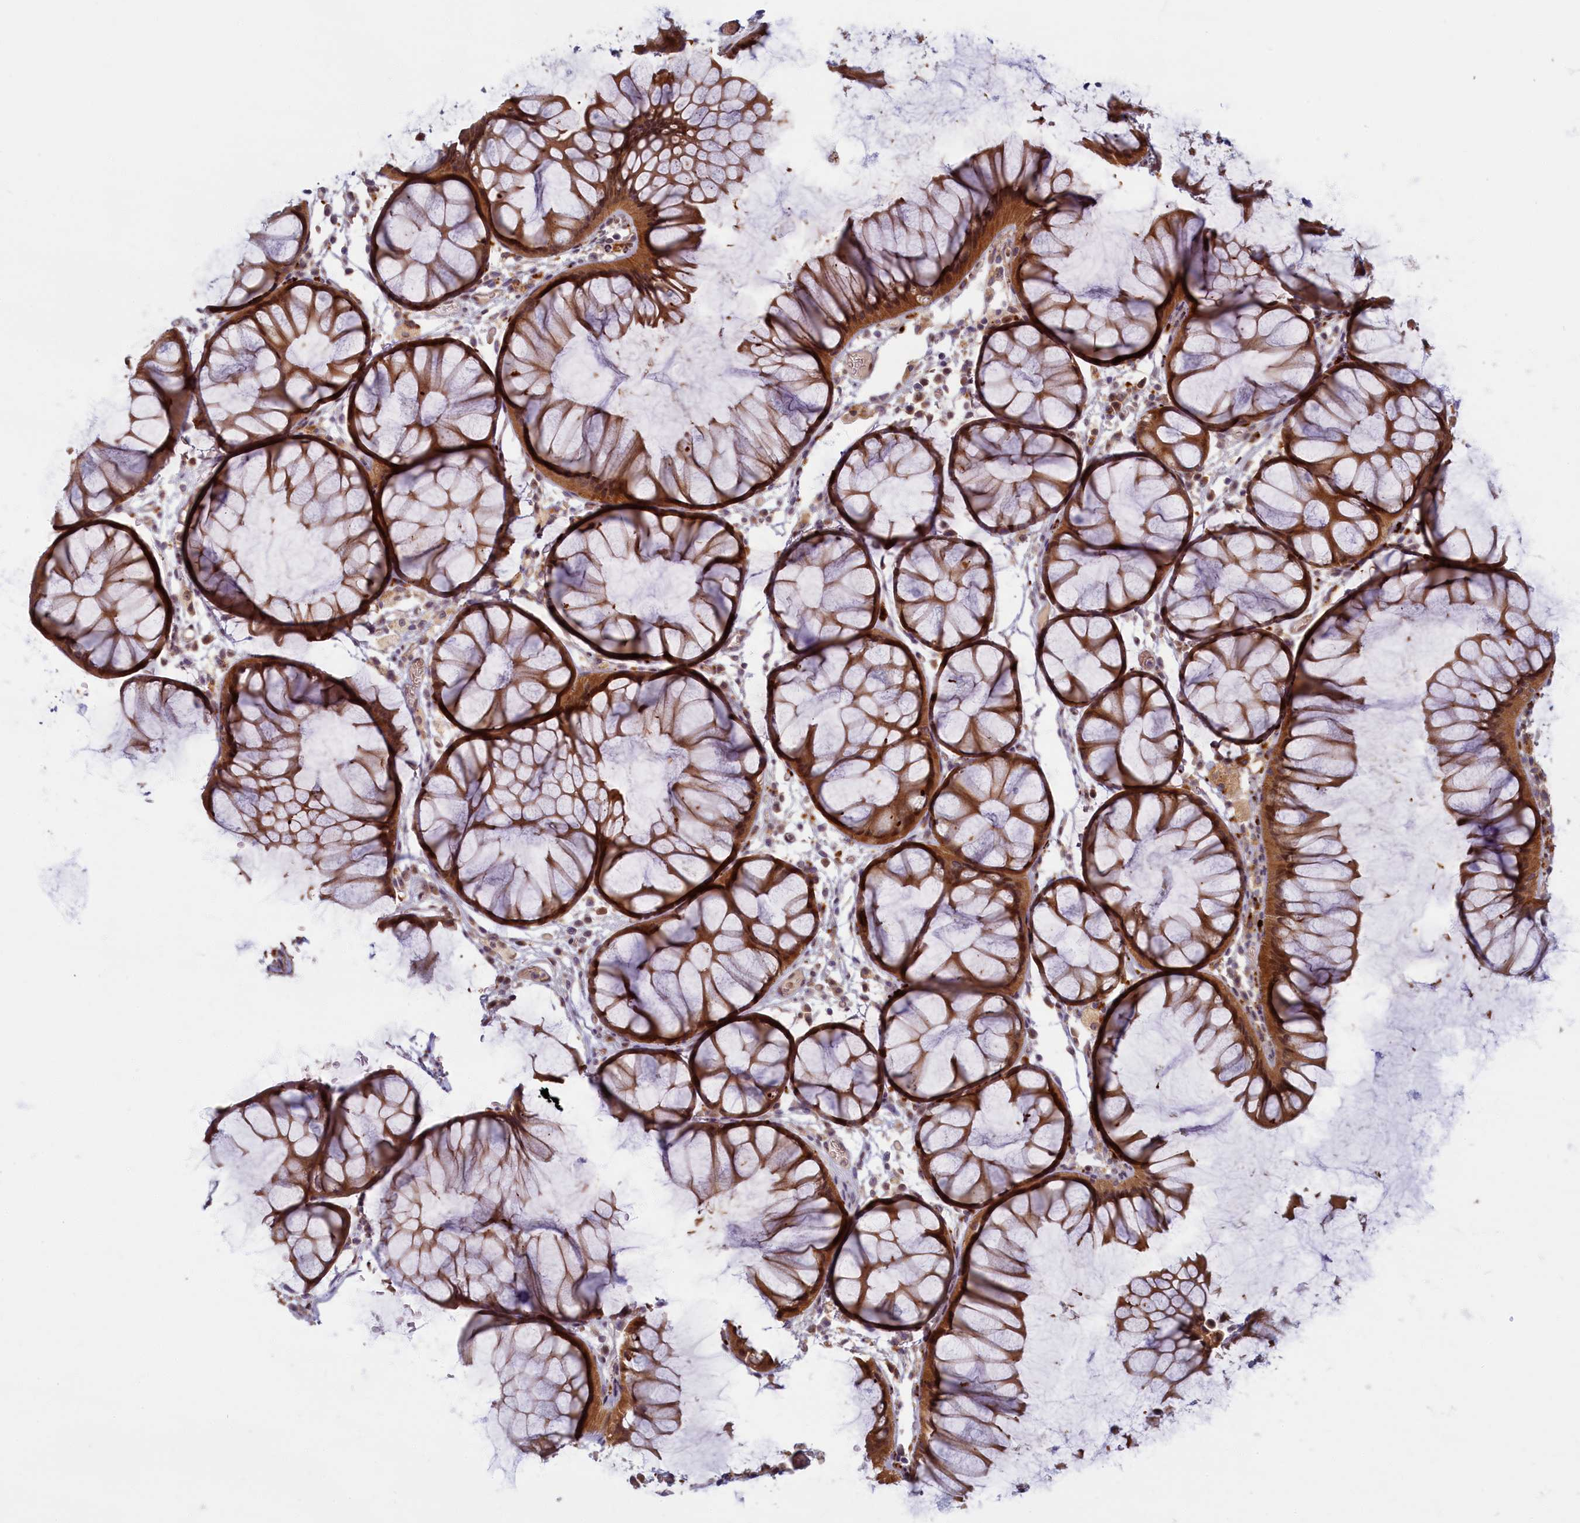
{"staining": {"intensity": "moderate", "quantity": "25%-75%", "location": "cytoplasmic/membranous"}, "tissue": "colon", "cell_type": "Endothelial cells", "image_type": "normal", "snomed": [{"axis": "morphology", "description": "Normal tissue, NOS"}, {"axis": "topography", "description": "Colon"}], "caption": "This micrograph shows immunohistochemistry staining of normal colon, with medium moderate cytoplasmic/membranous expression in approximately 25%-75% of endothelial cells.", "gene": "FCSK", "patient": {"sex": "female", "age": 82}}